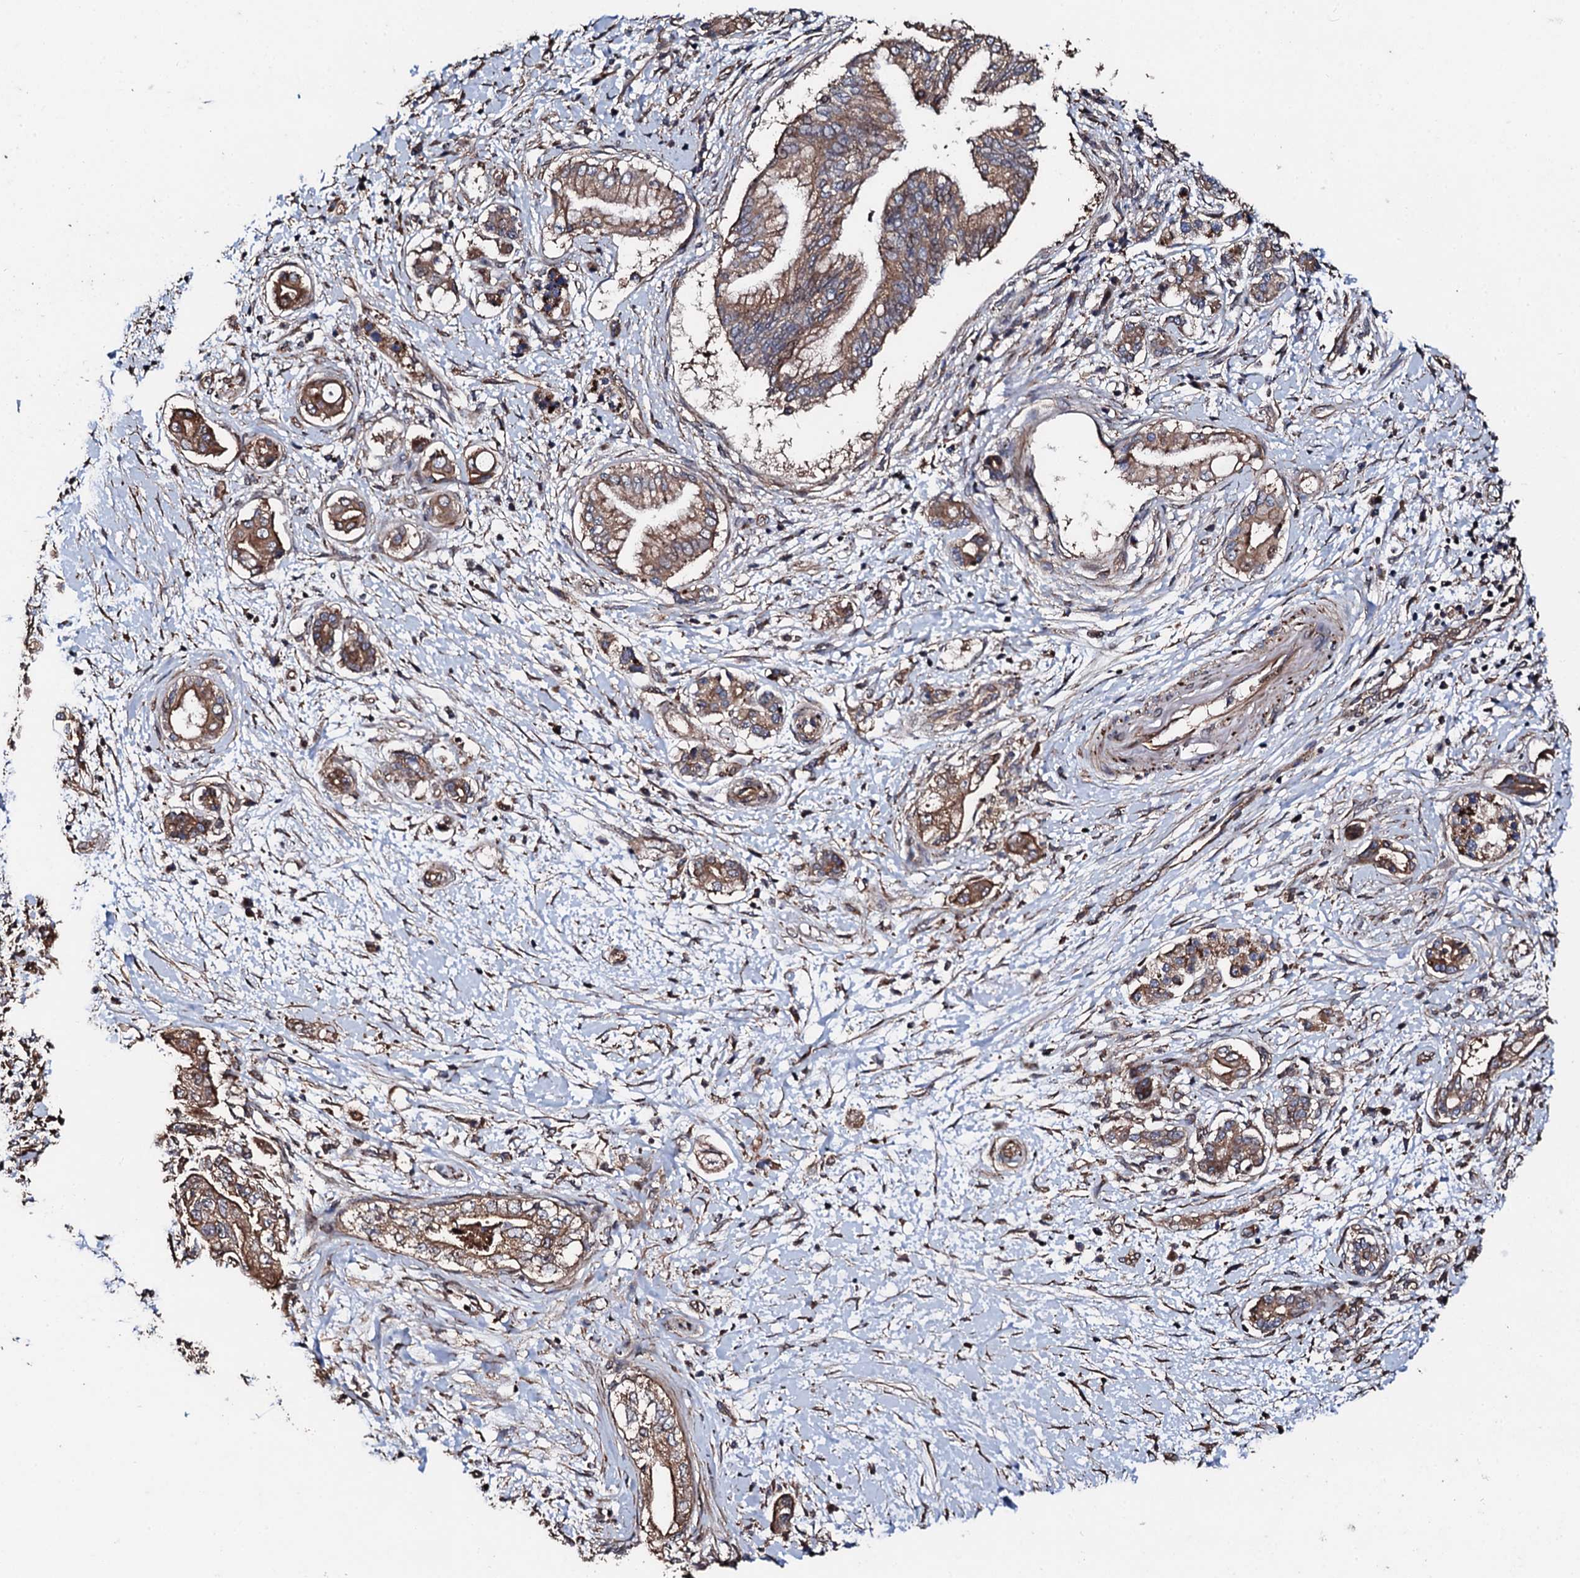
{"staining": {"intensity": "moderate", "quantity": ">75%", "location": "cytoplasmic/membranous"}, "tissue": "pancreatic cancer", "cell_type": "Tumor cells", "image_type": "cancer", "snomed": [{"axis": "morphology", "description": "Adenocarcinoma, NOS"}, {"axis": "topography", "description": "Pancreas"}], "caption": "This micrograph displays immunohistochemistry staining of human pancreatic cancer (adenocarcinoma), with medium moderate cytoplasmic/membranous positivity in approximately >75% of tumor cells.", "gene": "CKAP5", "patient": {"sex": "female", "age": 73}}